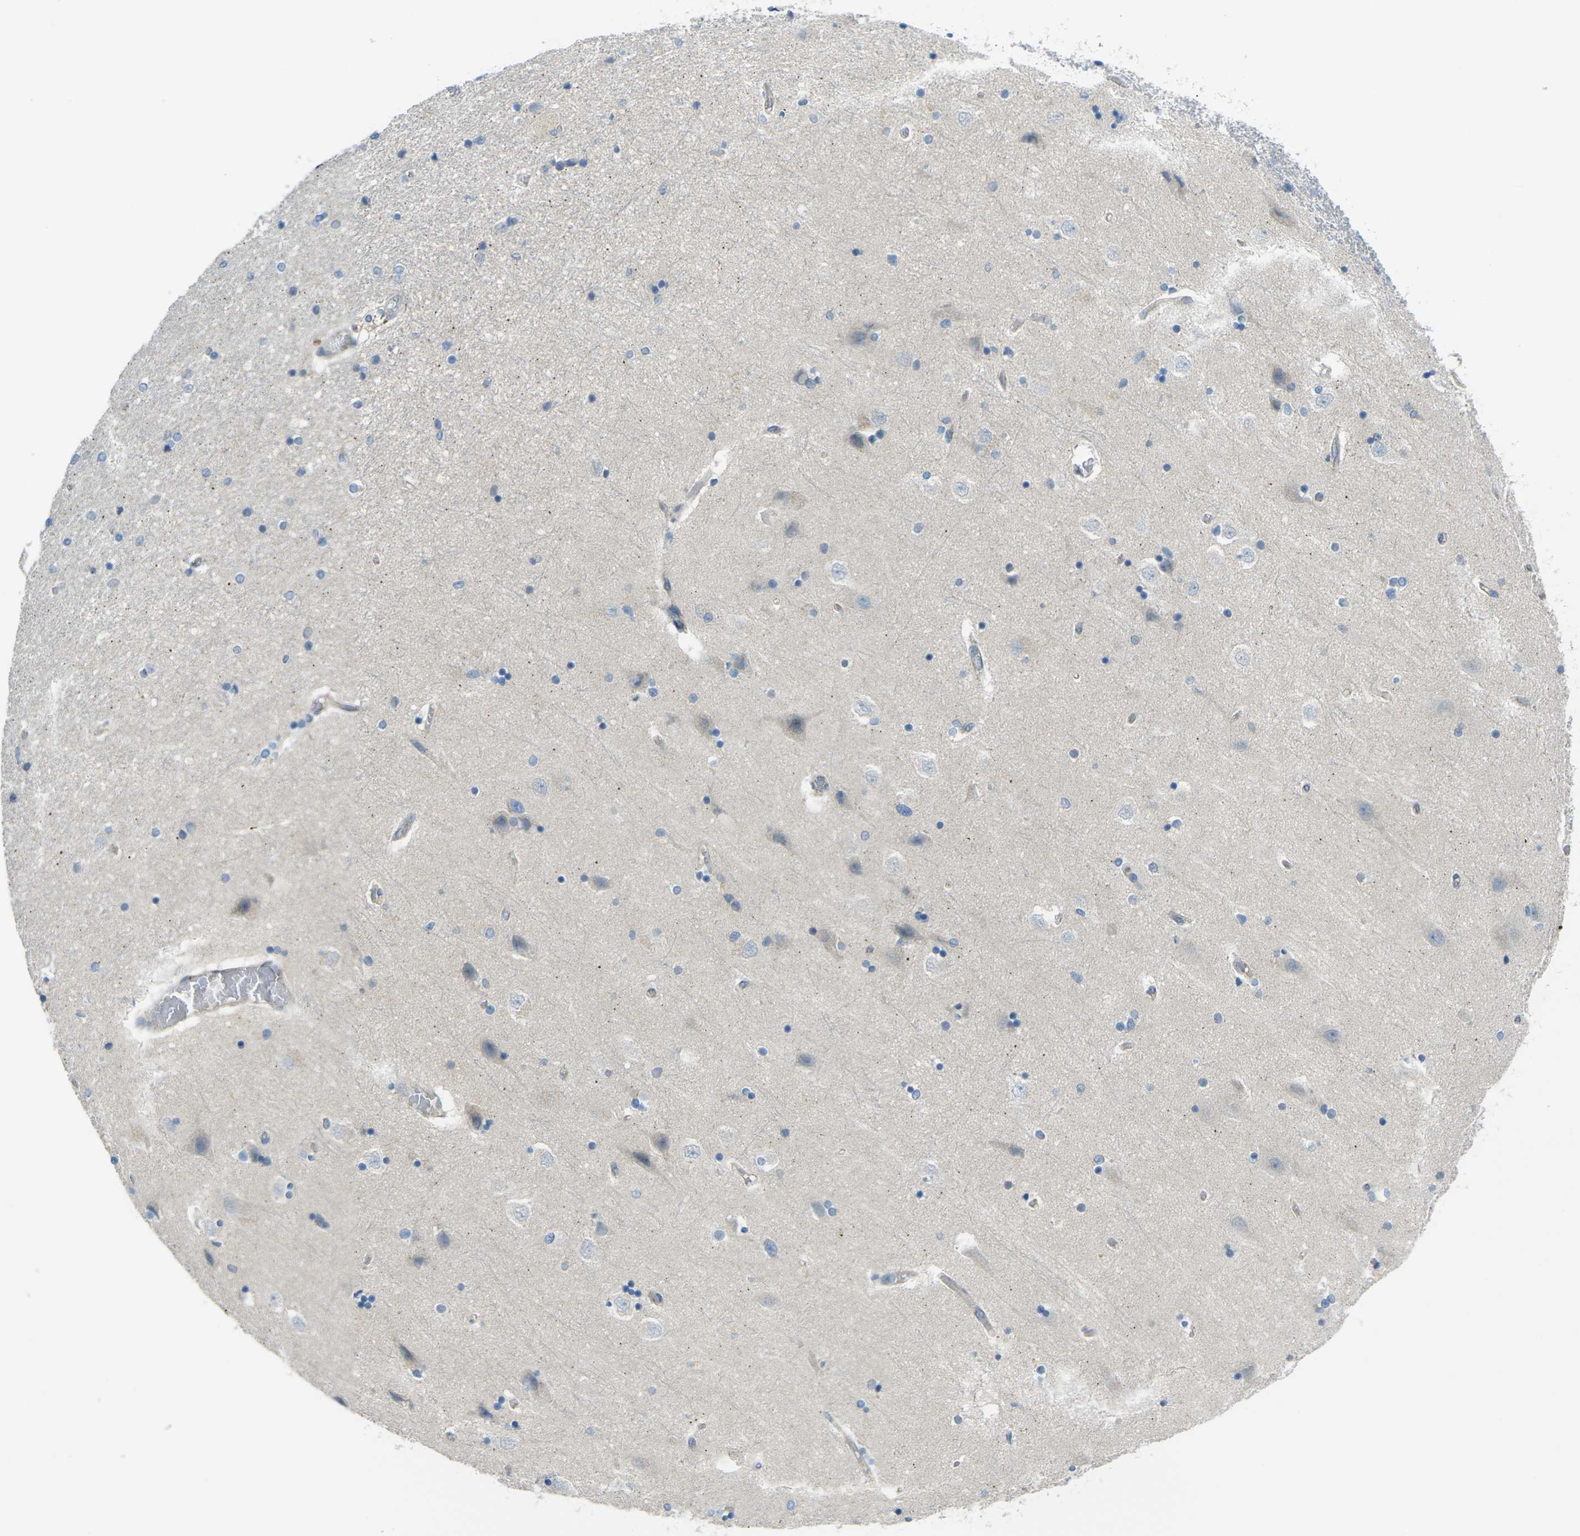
{"staining": {"intensity": "weak", "quantity": "<25%", "location": "cytoplasmic/membranous"}, "tissue": "hippocampus", "cell_type": "Glial cells", "image_type": "normal", "snomed": [{"axis": "morphology", "description": "Normal tissue, NOS"}, {"axis": "topography", "description": "Hippocampus"}], "caption": "IHC photomicrograph of unremarkable hippocampus stained for a protein (brown), which exhibits no staining in glial cells.", "gene": "RHBDD1", "patient": {"sex": "female", "age": 54}}